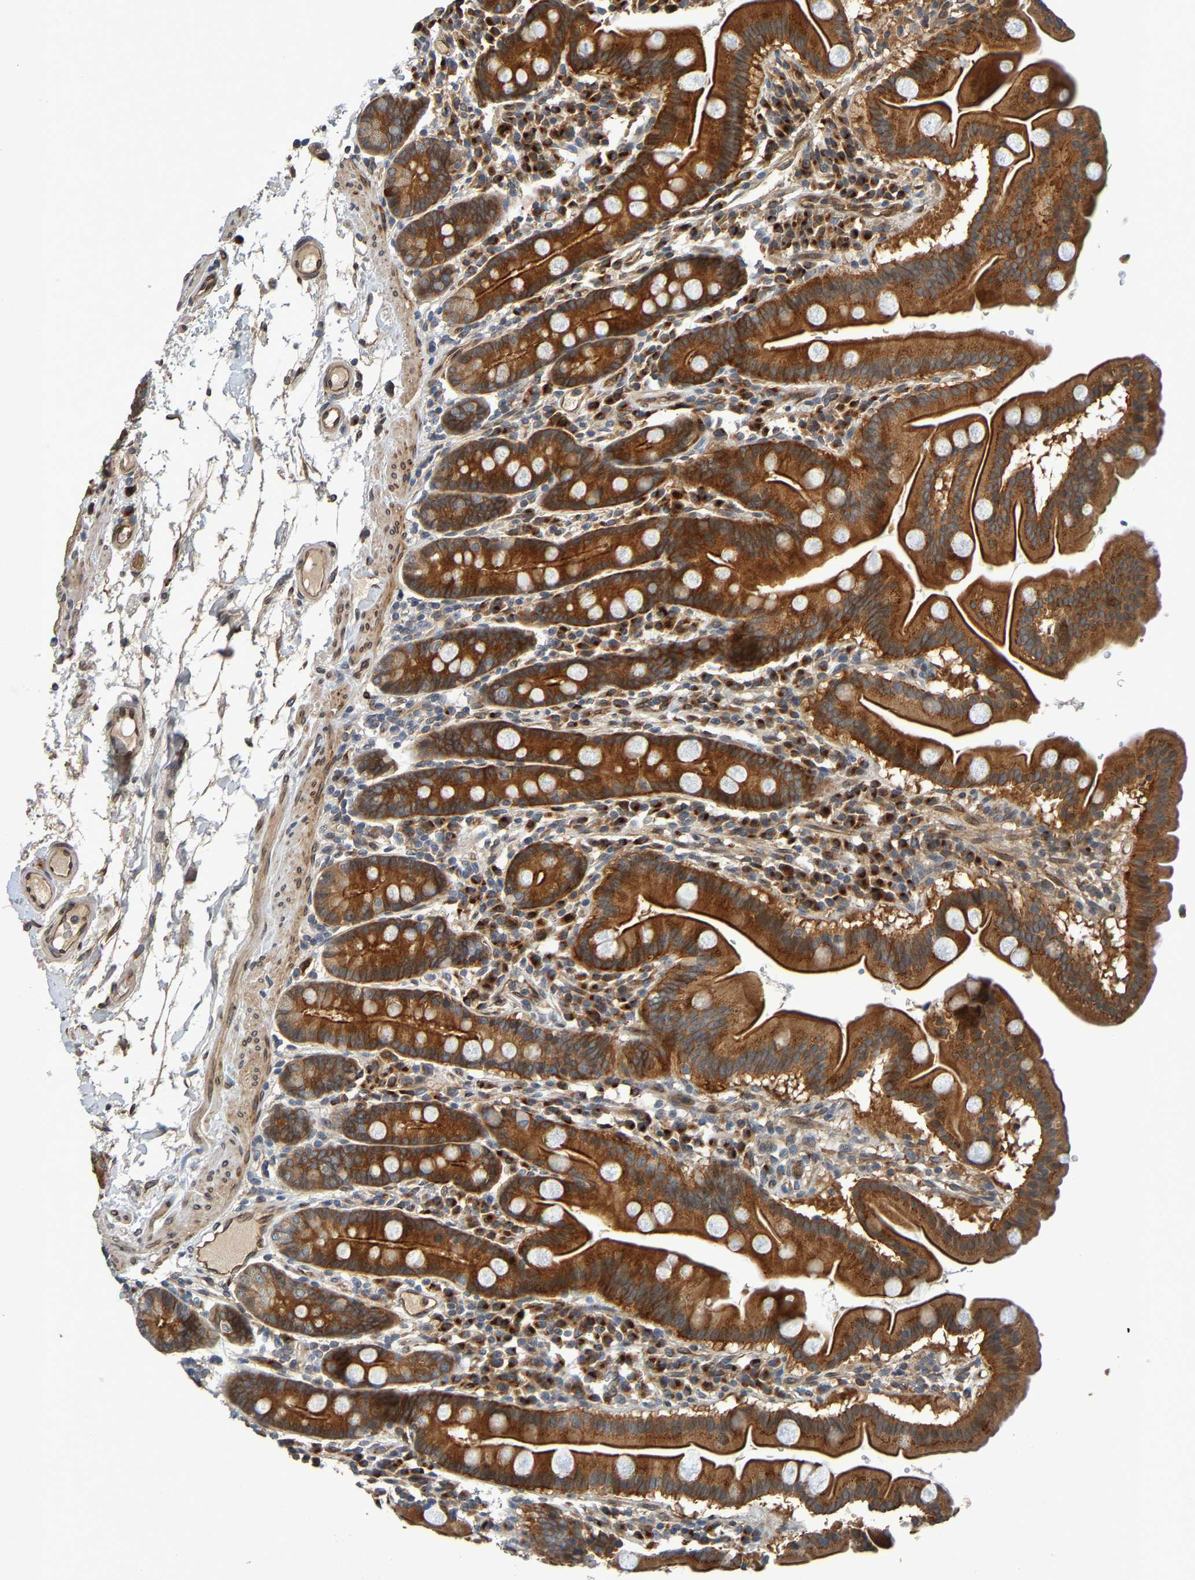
{"staining": {"intensity": "strong", "quantity": ">75%", "location": "cytoplasmic/membranous"}, "tissue": "duodenum", "cell_type": "Glandular cells", "image_type": "normal", "snomed": [{"axis": "morphology", "description": "Normal tissue, NOS"}, {"axis": "topography", "description": "Duodenum"}], "caption": "Immunohistochemical staining of benign duodenum exhibits strong cytoplasmic/membranous protein positivity in about >75% of glandular cells.", "gene": "MACC1", "patient": {"sex": "male", "age": 50}}